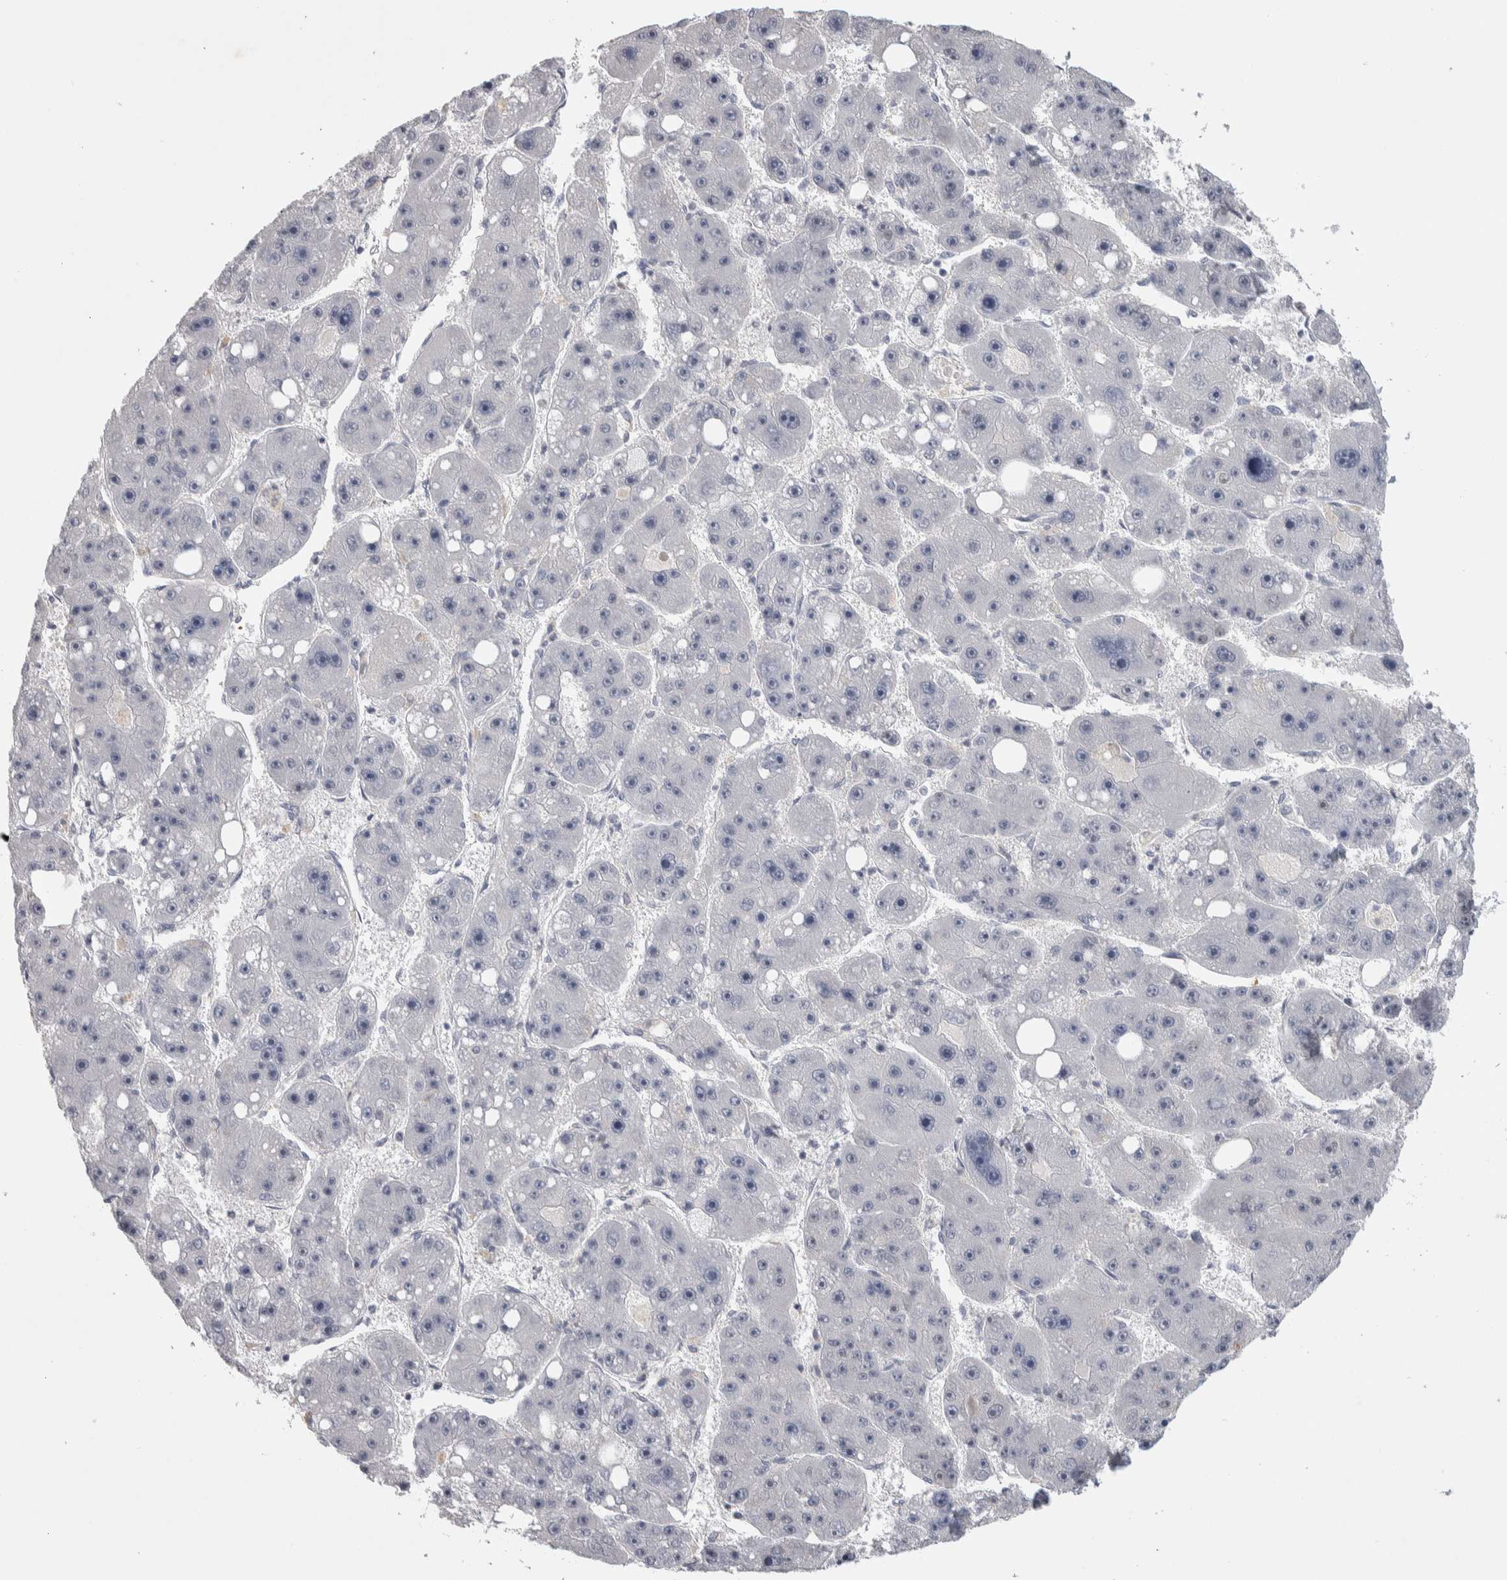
{"staining": {"intensity": "negative", "quantity": "none", "location": "none"}, "tissue": "liver cancer", "cell_type": "Tumor cells", "image_type": "cancer", "snomed": [{"axis": "morphology", "description": "Carcinoma, Hepatocellular, NOS"}, {"axis": "topography", "description": "Liver"}], "caption": "Immunohistochemistry micrograph of neoplastic tissue: human liver hepatocellular carcinoma stained with DAB shows no significant protein positivity in tumor cells.", "gene": "NFKB2", "patient": {"sex": "female", "age": 61}}